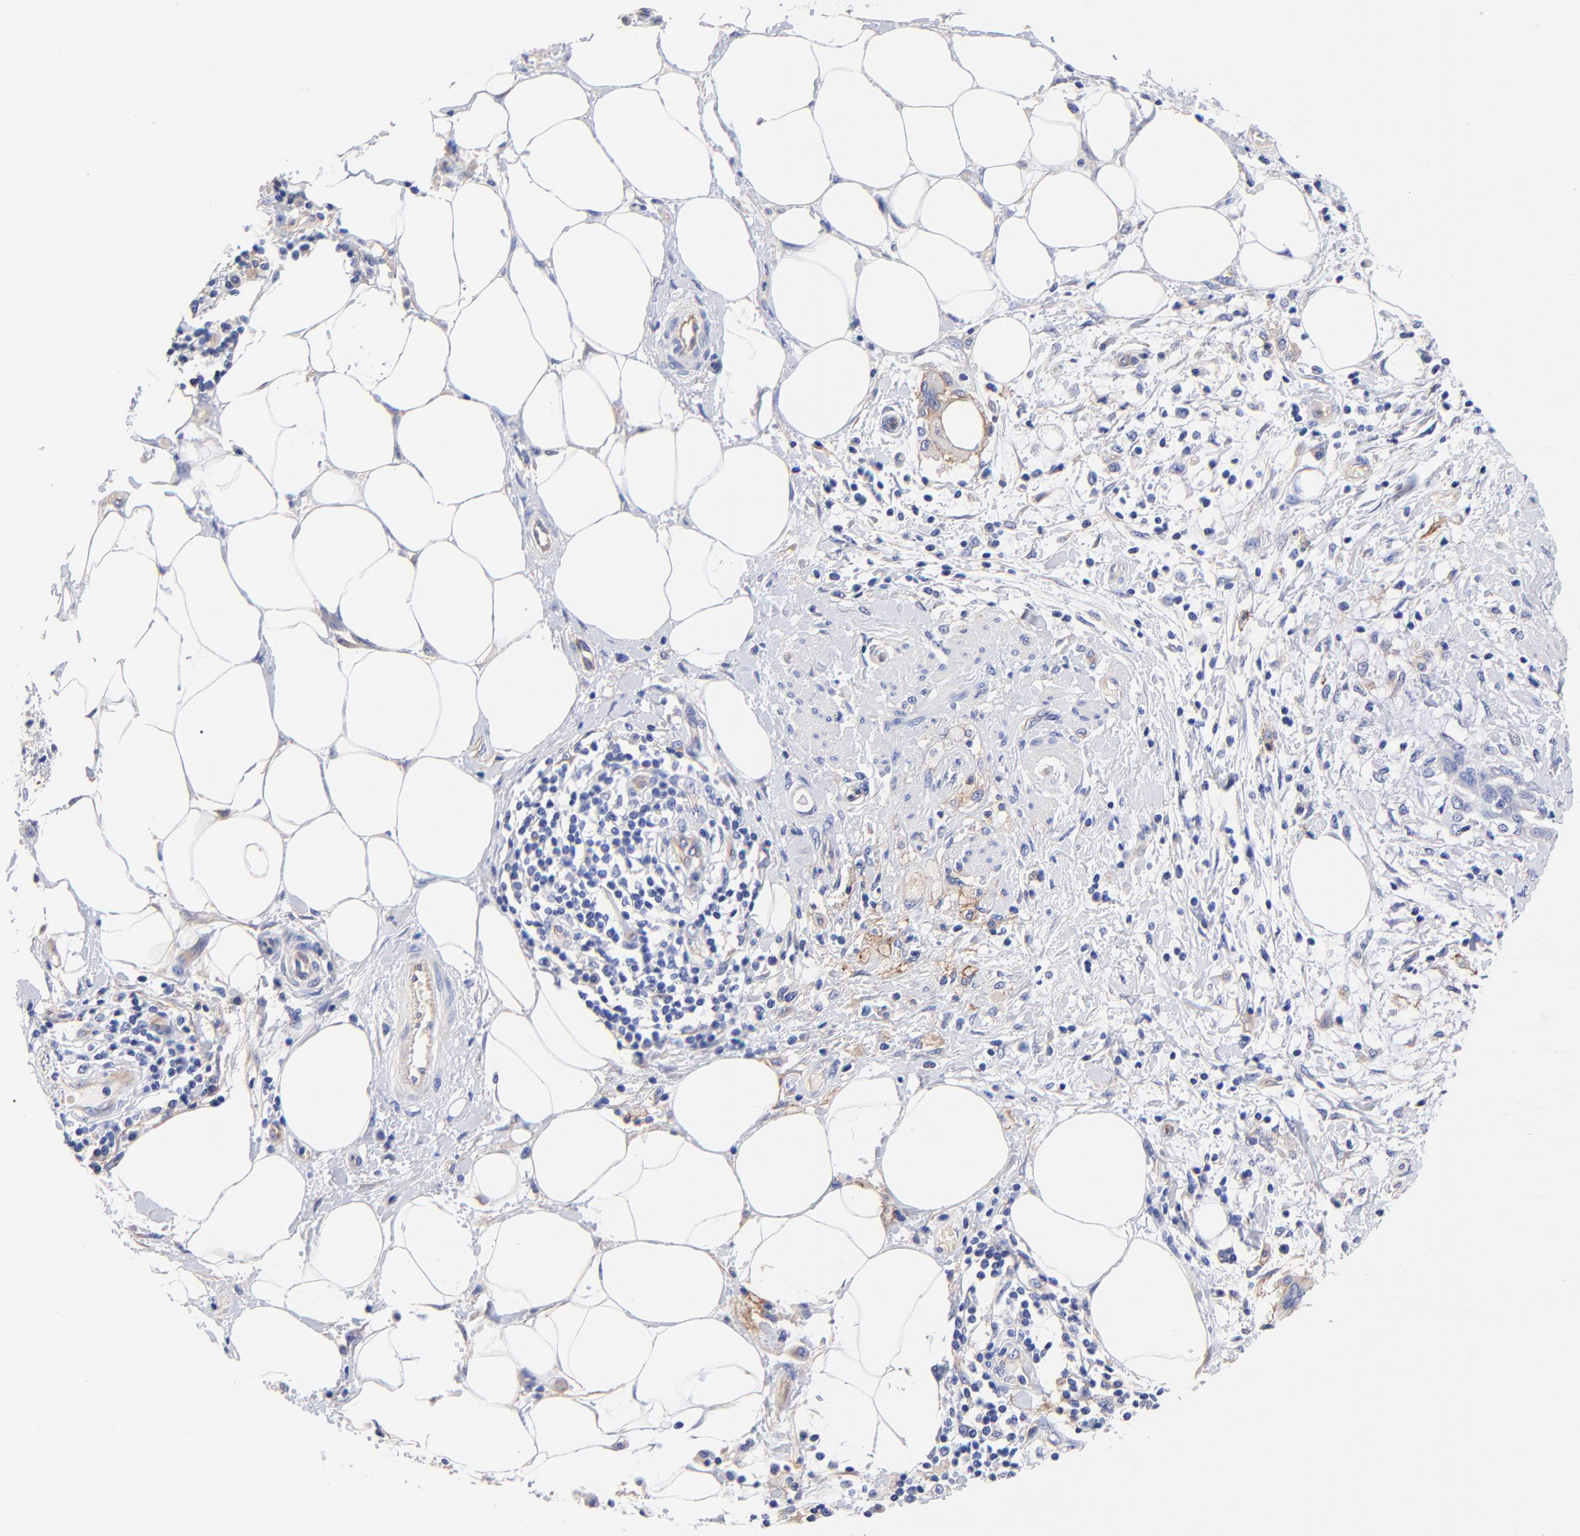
{"staining": {"intensity": "weak", "quantity": "<25%", "location": "cytoplasmic/membranous"}, "tissue": "pancreatic cancer", "cell_type": "Tumor cells", "image_type": "cancer", "snomed": [{"axis": "morphology", "description": "Adenocarcinoma, NOS"}, {"axis": "topography", "description": "Pancreas"}], "caption": "A high-resolution photomicrograph shows IHC staining of pancreatic adenocarcinoma, which demonstrates no significant positivity in tumor cells.", "gene": "SLC44A2", "patient": {"sex": "female", "age": 64}}